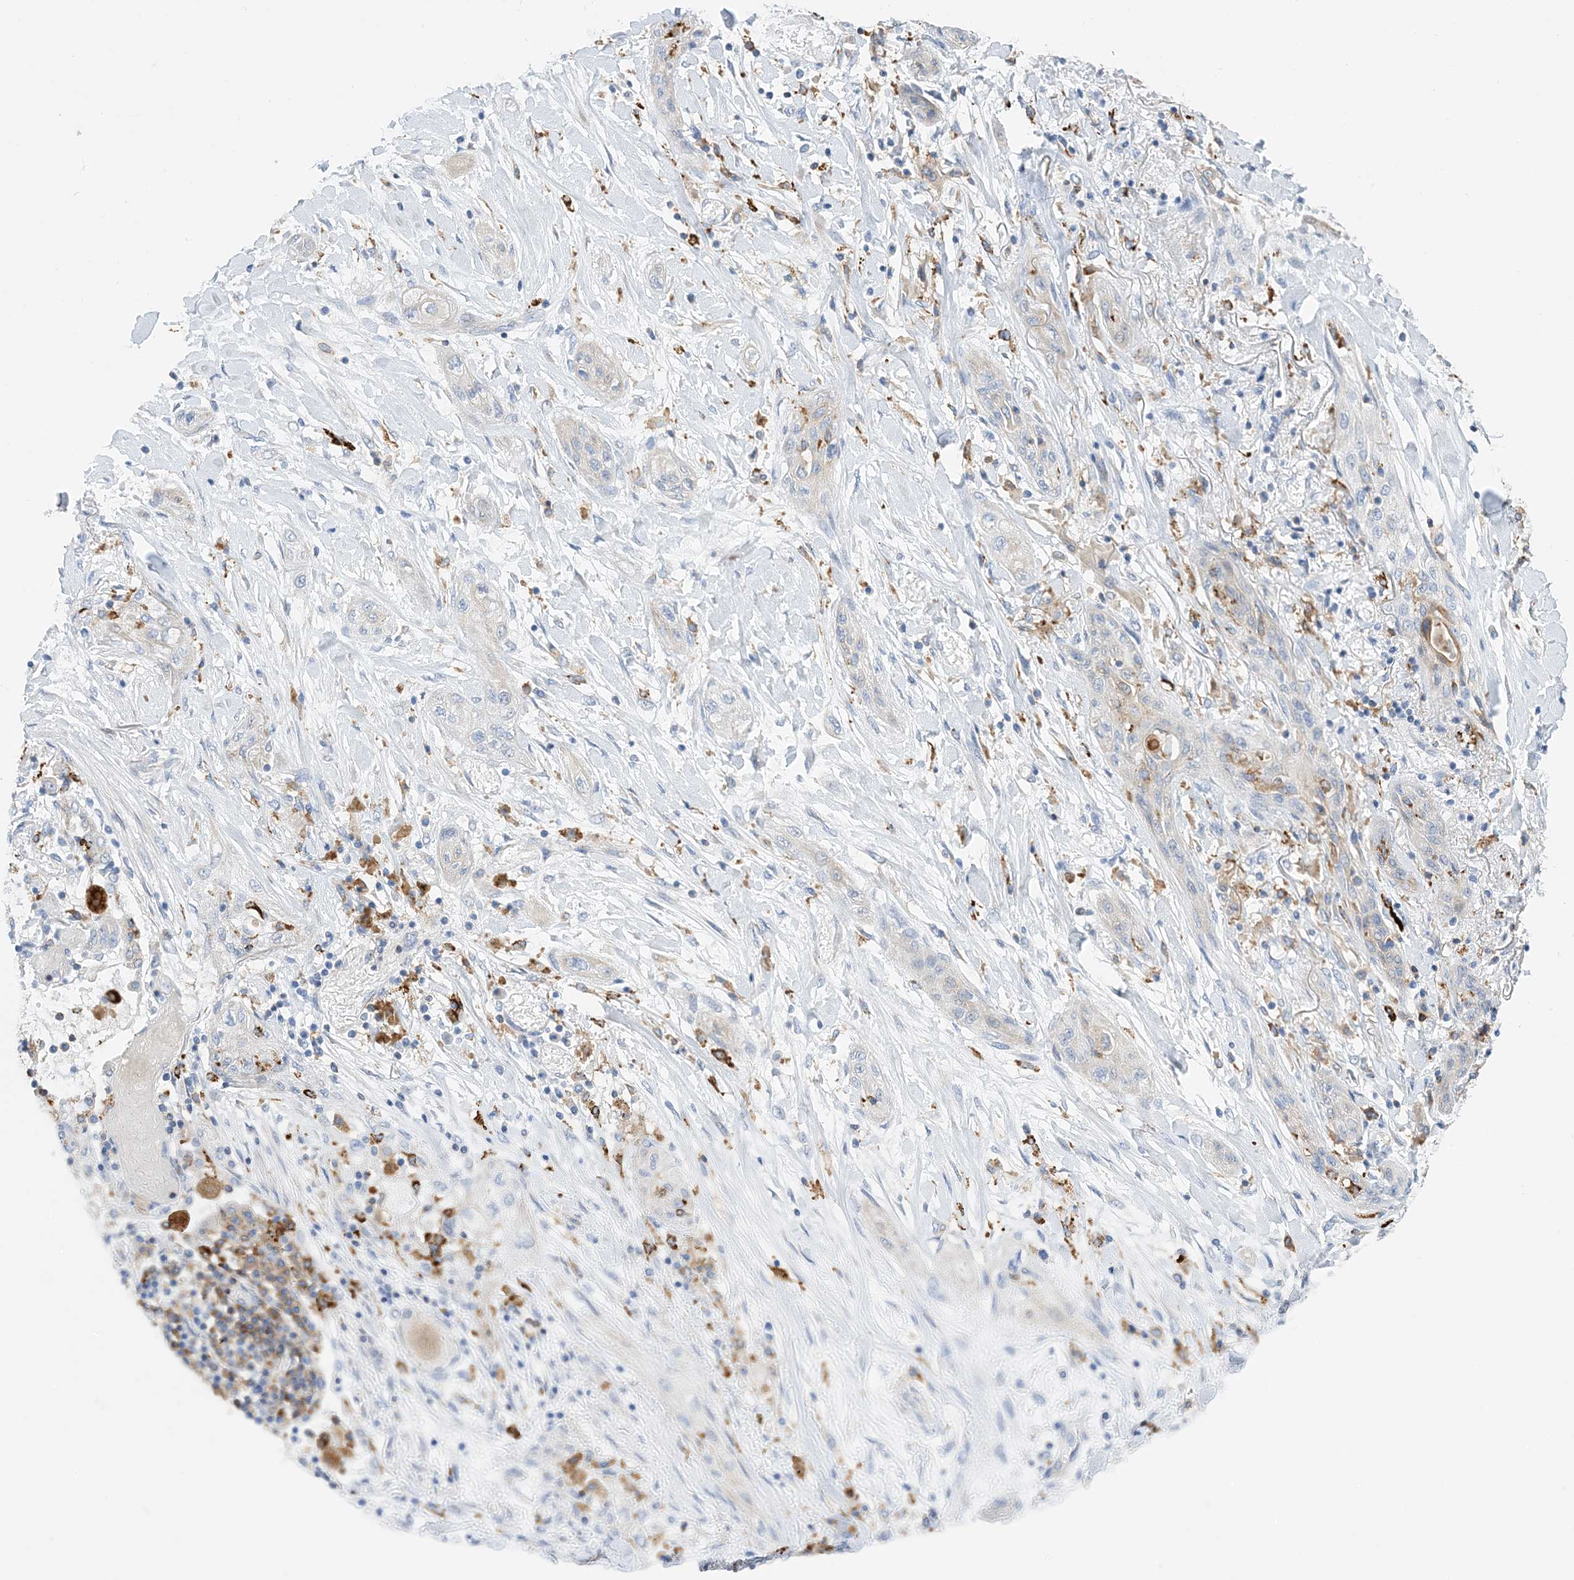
{"staining": {"intensity": "negative", "quantity": "none", "location": "none"}, "tissue": "lung cancer", "cell_type": "Tumor cells", "image_type": "cancer", "snomed": [{"axis": "morphology", "description": "Squamous cell carcinoma, NOS"}, {"axis": "topography", "description": "Lung"}], "caption": "DAB (3,3'-diaminobenzidine) immunohistochemical staining of human lung cancer demonstrates no significant staining in tumor cells.", "gene": "DPH3", "patient": {"sex": "female", "age": 47}}